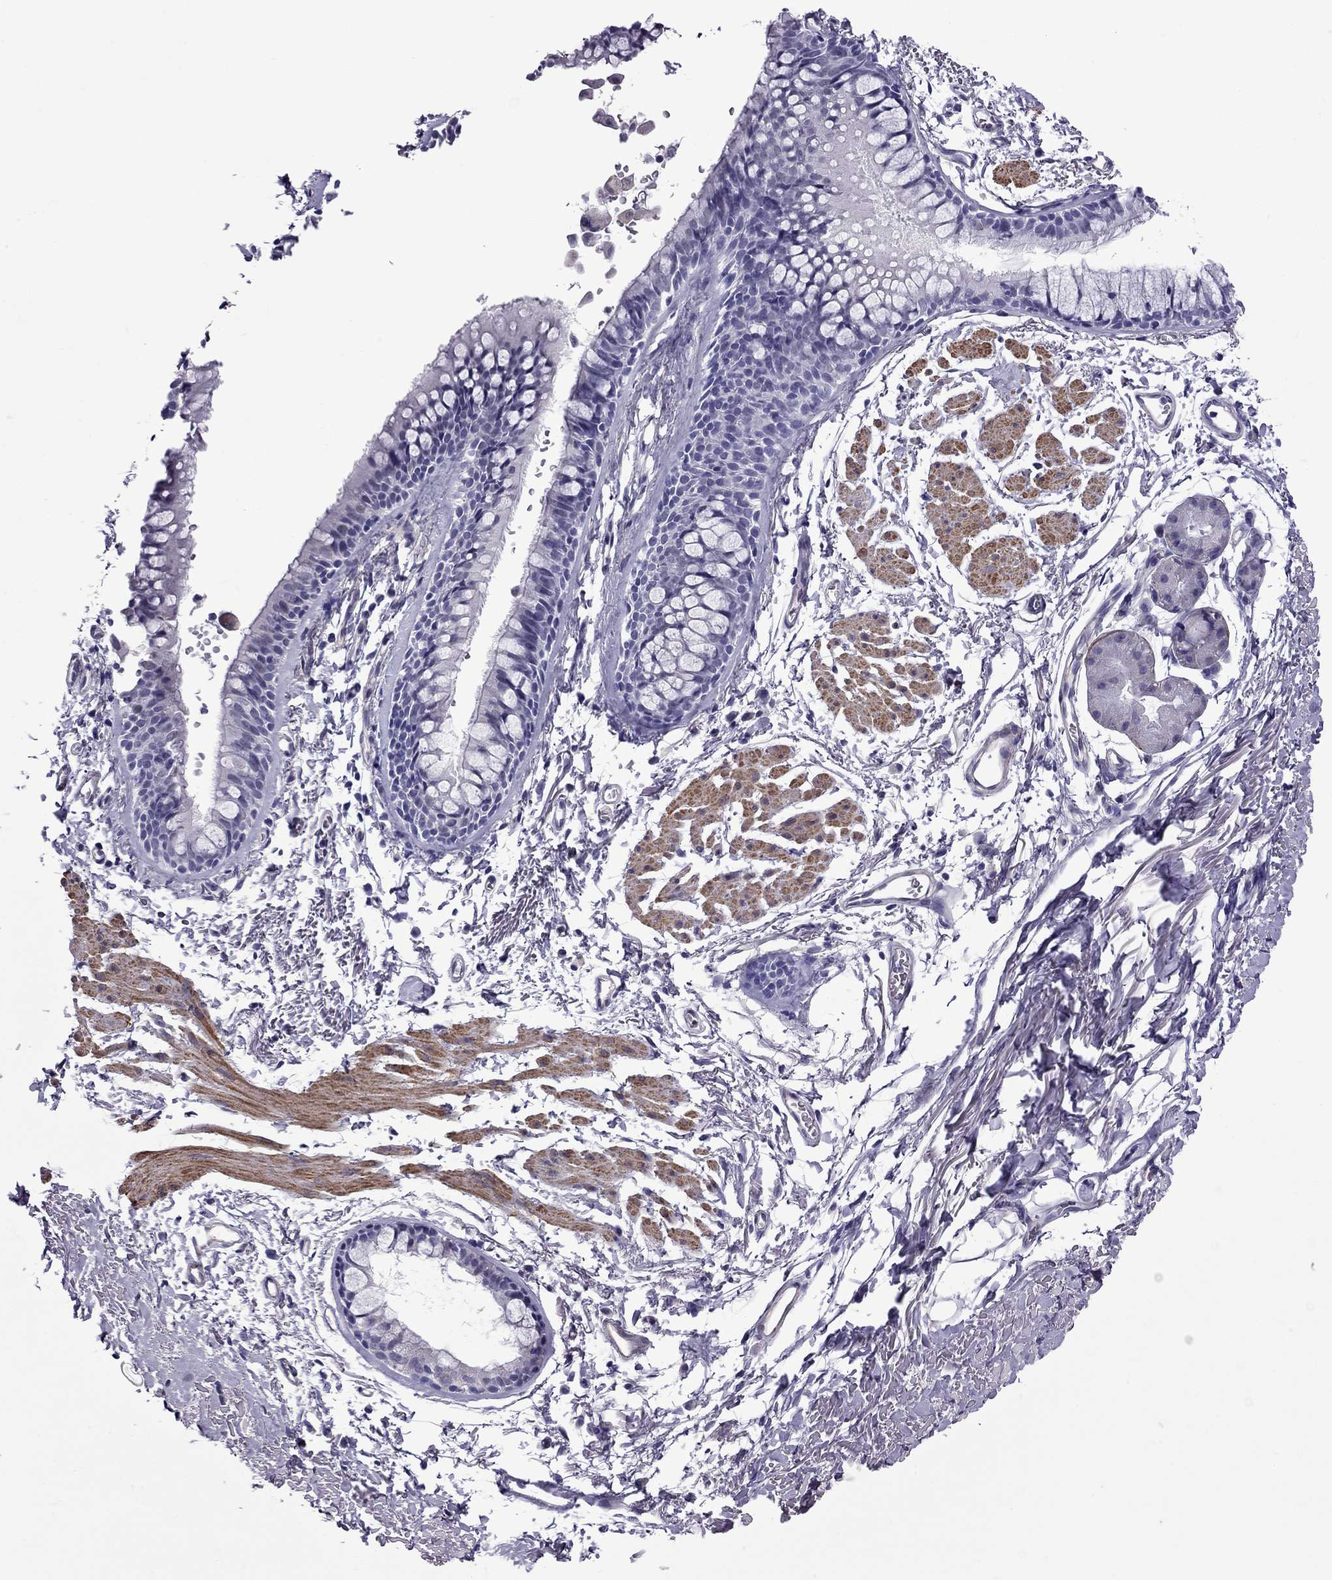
{"staining": {"intensity": "negative", "quantity": "none", "location": "none"}, "tissue": "soft tissue", "cell_type": "Fibroblasts", "image_type": "normal", "snomed": [{"axis": "morphology", "description": "Normal tissue, NOS"}, {"axis": "topography", "description": "Cartilage tissue"}, {"axis": "topography", "description": "Bronchus"}], "caption": "Immunohistochemistry (IHC) photomicrograph of normal human soft tissue stained for a protein (brown), which demonstrates no positivity in fibroblasts.", "gene": "CHRNA5", "patient": {"sex": "female", "age": 79}}